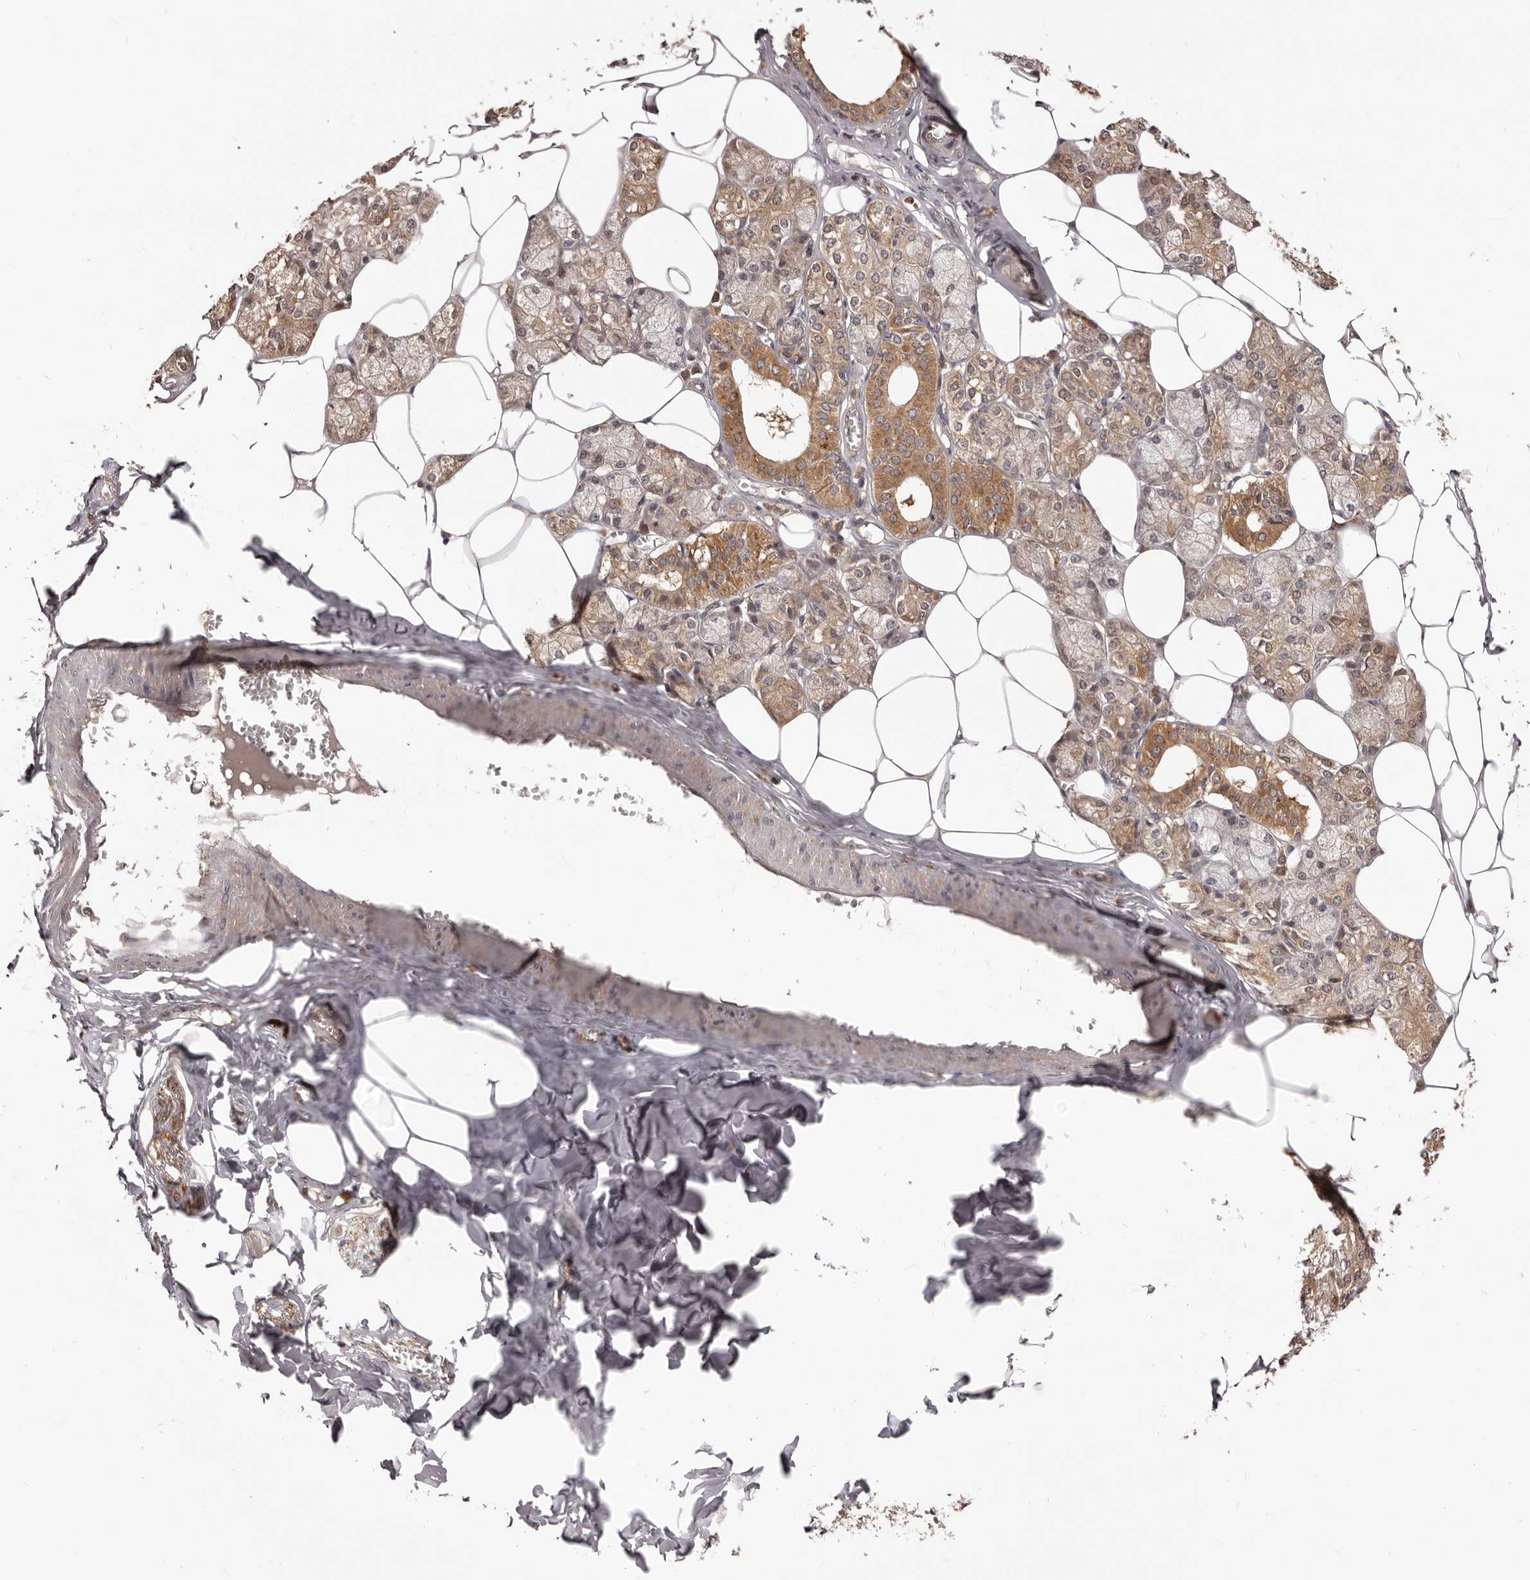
{"staining": {"intensity": "moderate", "quantity": ">75%", "location": "cytoplasmic/membranous"}, "tissue": "salivary gland", "cell_type": "Glandular cells", "image_type": "normal", "snomed": [{"axis": "morphology", "description": "Normal tissue, NOS"}, {"axis": "topography", "description": "Salivary gland"}], "caption": "Immunohistochemical staining of benign human salivary gland exhibits >75% levels of moderate cytoplasmic/membranous protein staining in about >75% of glandular cells.", "gene": "MDP1", "patient": {"sex": "male", "age": 62}}